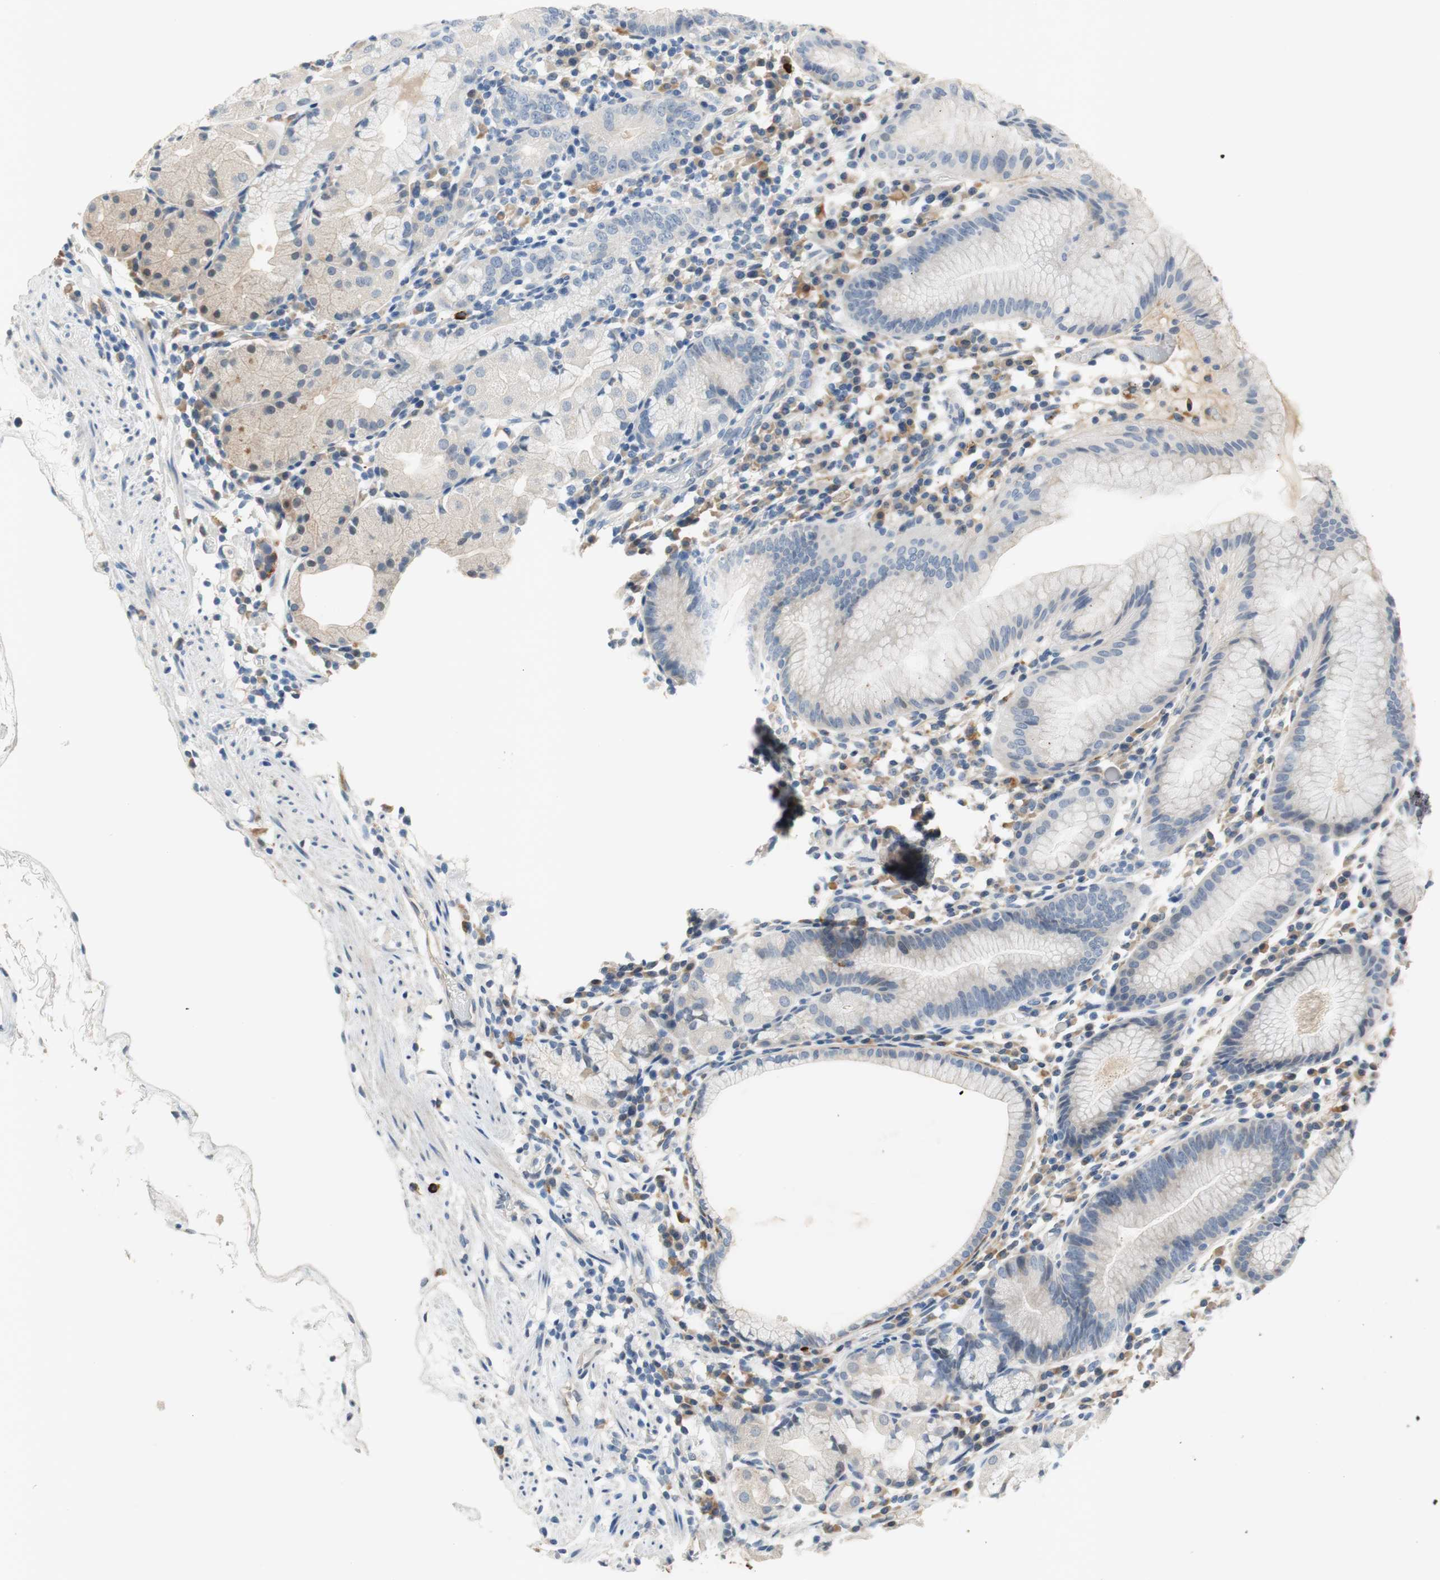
{"staining": {"intensity": "negative", "quantity": "none", "location": "none"}, "tissue": "stomach", "cell_type": "Glandular cells", "image_type": "normal", "snomed": [{"axis": "morphology", "description": "Normal tissue, NOS"}, {"axis": "topography", "description": "Stomach"}, {"axis": "topography", "description": "Stomach, lower"}], "caption": "Immunohistochemistry (IHC) of normal human stomach reveals no expression in glandular cells.", "gene": "COL12A1", "patient": {"sex": "female", "age": 75}}